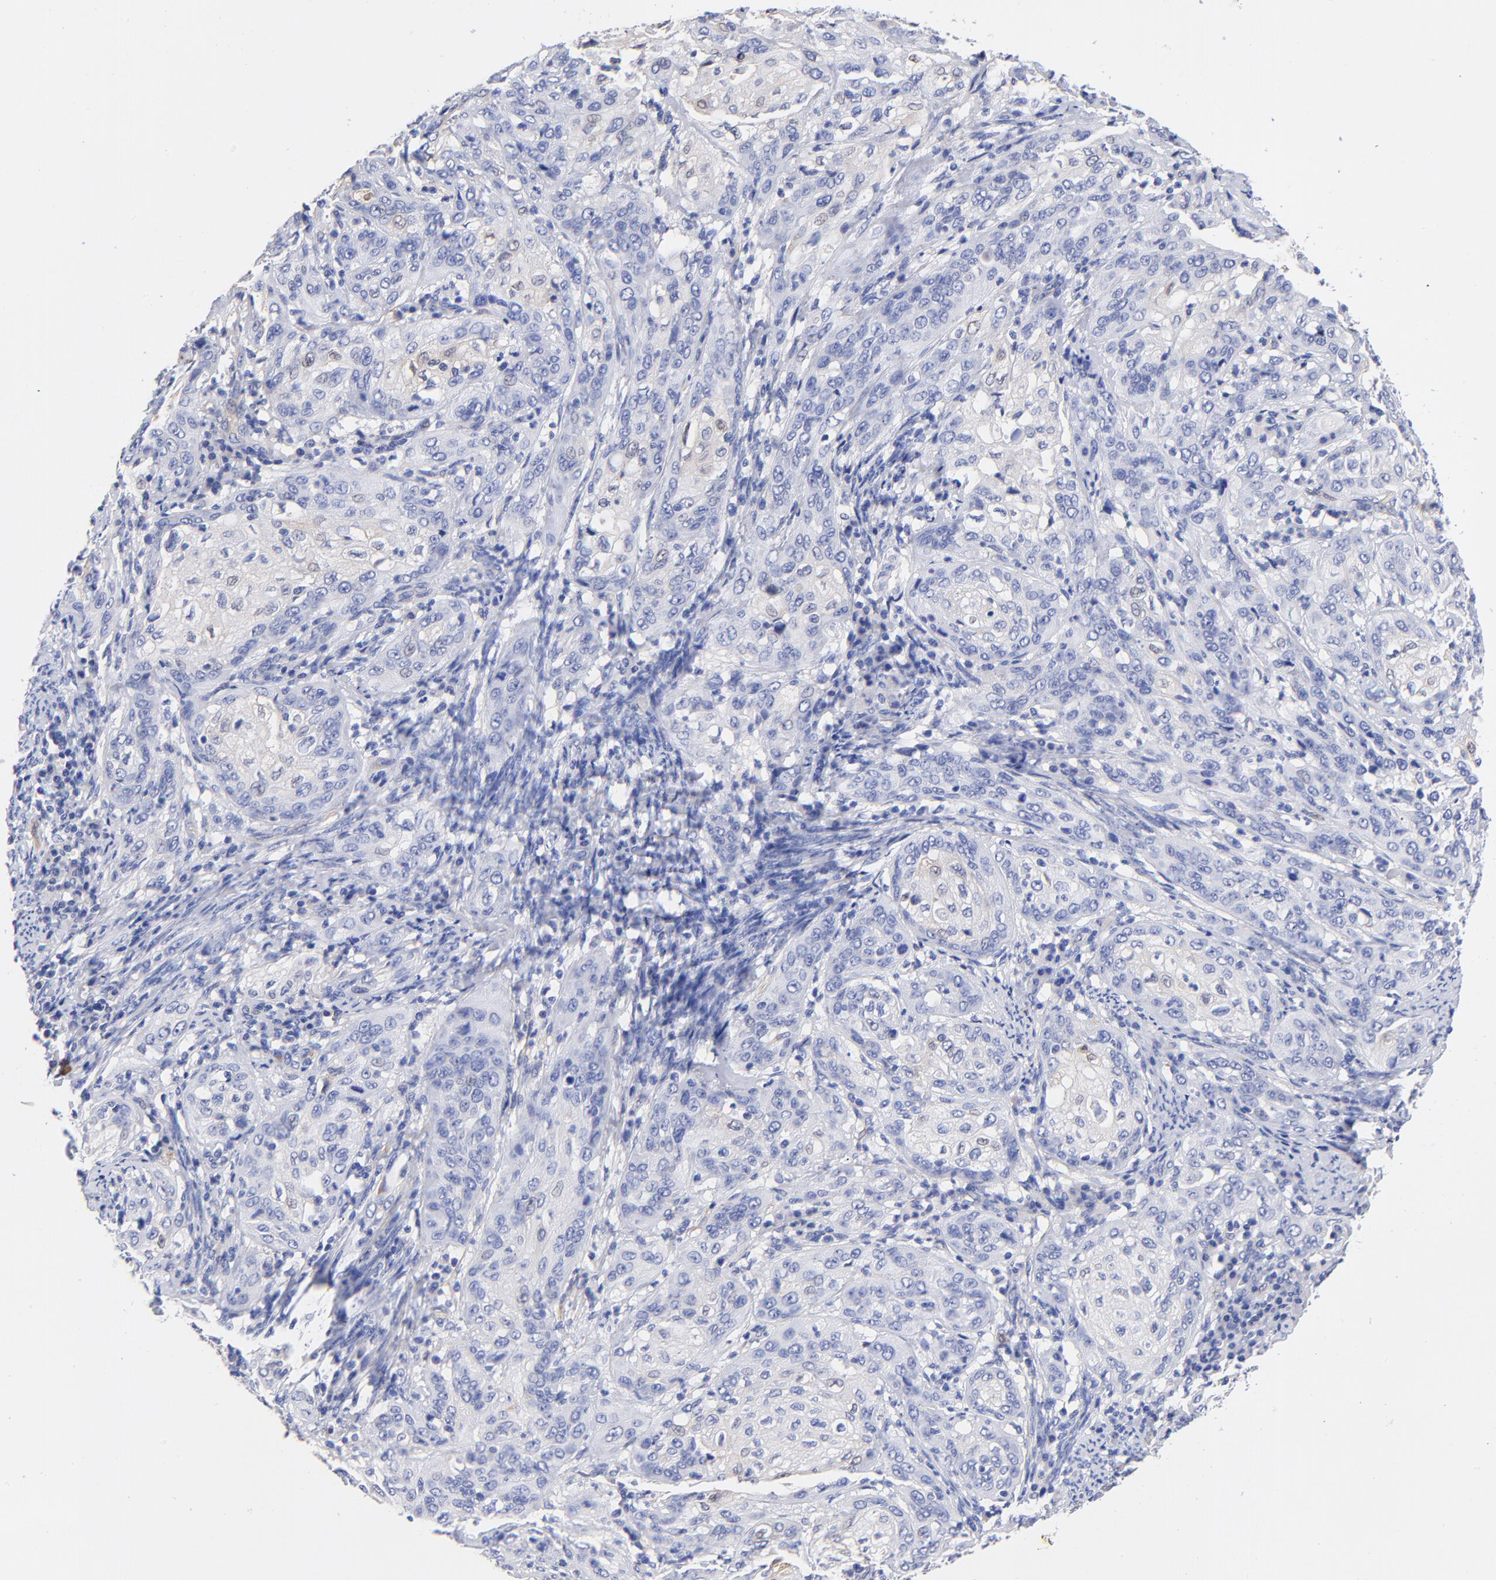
{"staining": {"intensity": "negative", "quantity": "none", "location": "none"}, "tissue": "cervical cancer", "cell_type": "Tumor cells", "image_type": "cancer", "snomed": [{"axis": "morphology", "description": "Squamous cell carcinoma, NOS"}, {"axis": "topography", "description": "Cervix"}], "caption": "IHC photomicrograph of cervical cancer stained for a protein (brown), which exhibits no expression in tumor cells. The staining was performed using DAB to visualize the protein expression in brown, while the nuclei were stained in blue with hematoxylin (Magnification: 20x).", "gene": "SLC44A2", "patient": {"sex": "female", "age": 41}}